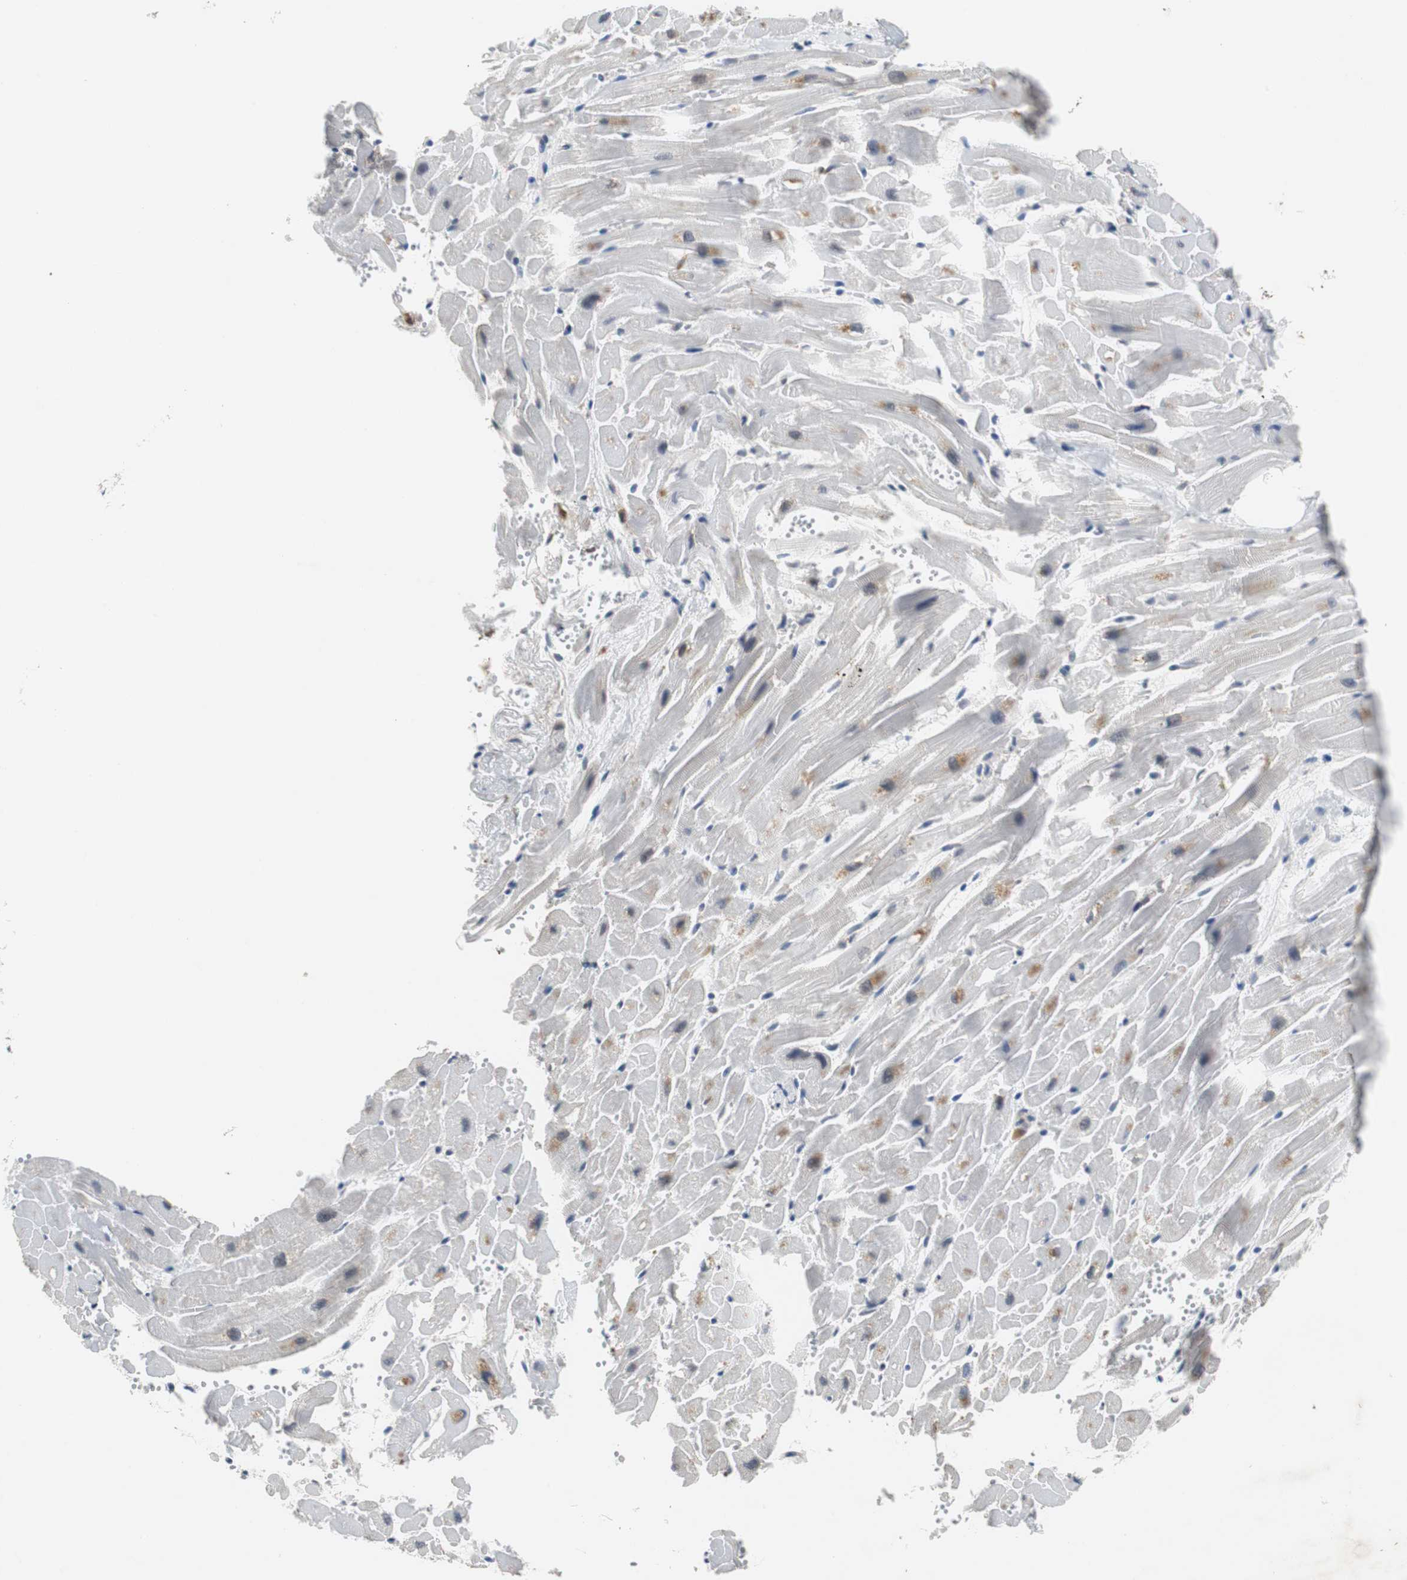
{"staining": {"intensity": "moderate", "quantity": "25%-75%", "location": "cytoplasmic/membranous"}, "tissue": "heart muscle", "cell_type": "Cardiomyocytes", "image_type": "normal", "snomed": [{"axis": "morphology", "description": "Normal tissue, NOS"}, {"axis": "topography", "description": "Heart"}], "caption": "Protein positivity by immunohistochemistry exhibits moderate cytoplasmic/membranous staining in about 25%-75% of cardiomyocytes in normal heart muscle. (DAB IHC, brown staining for protein, blue staining for nuclei).", "gene": "SIRT1", "patient": {"sex": "female", "age": 19}}